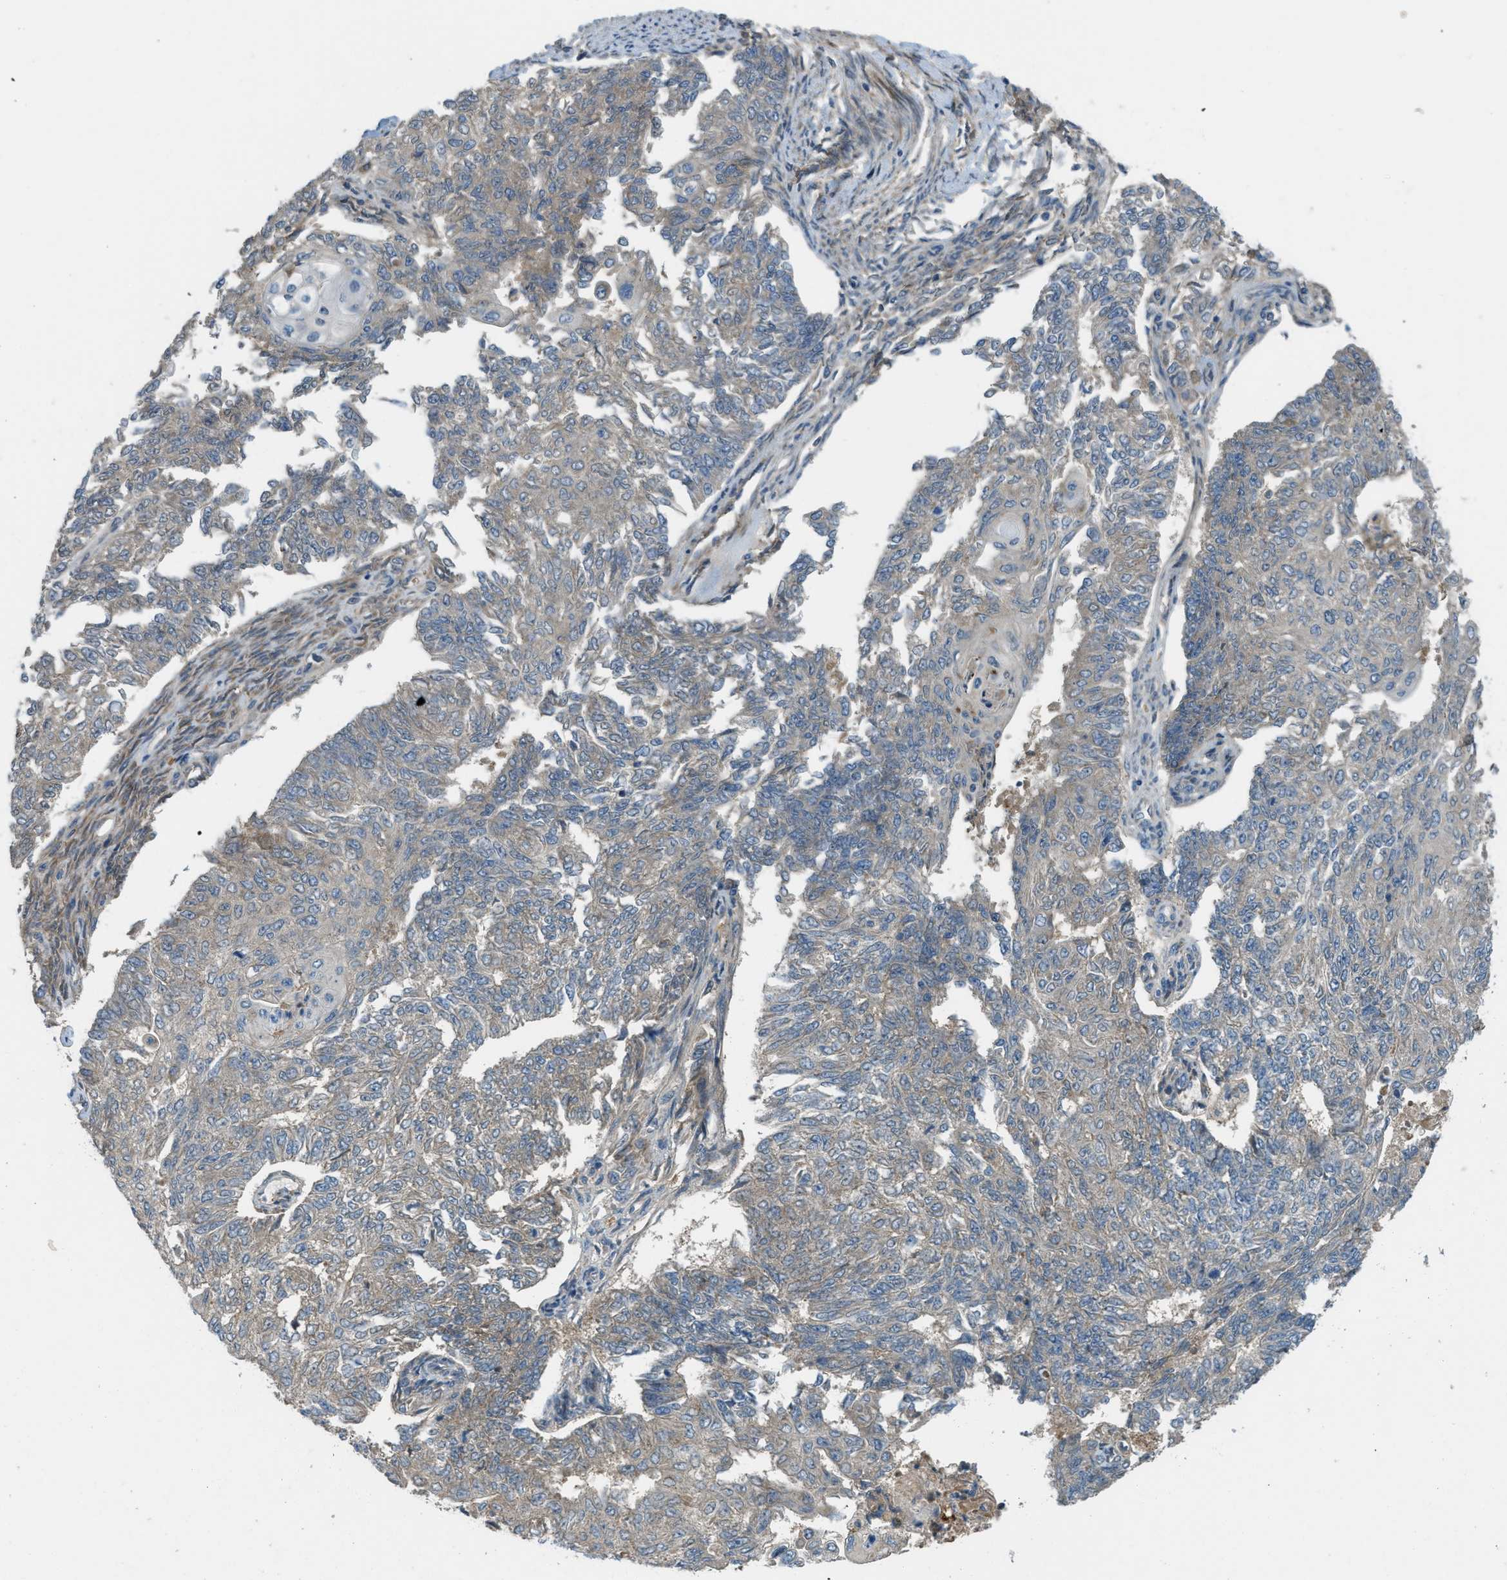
{"staining": {"intensity": "weak", "quantity": ">75%", "location": "cytoplasmic/membranous"}, "tissue": "endometrial cancer", "cell_type": "Tumor cells", "image_type": "cancer", "snomed": [{"axis": "morphology", "description": "Adenocarcinoma, NOS"}, {"axis": "topography", "description": "Endometrium"}], "caption": "DAB (3,3'-diaminobenzidine) immunohistochemical staining of adenocarcinoma (endometrial) shows weak cytoplasmic/membranous protein staining in approximately >75% of tumor cells. (IHC, brightfield microscopy, high magnification).", "gene": "ADCY6", "patient": {"sex": "female", "age": 32}}